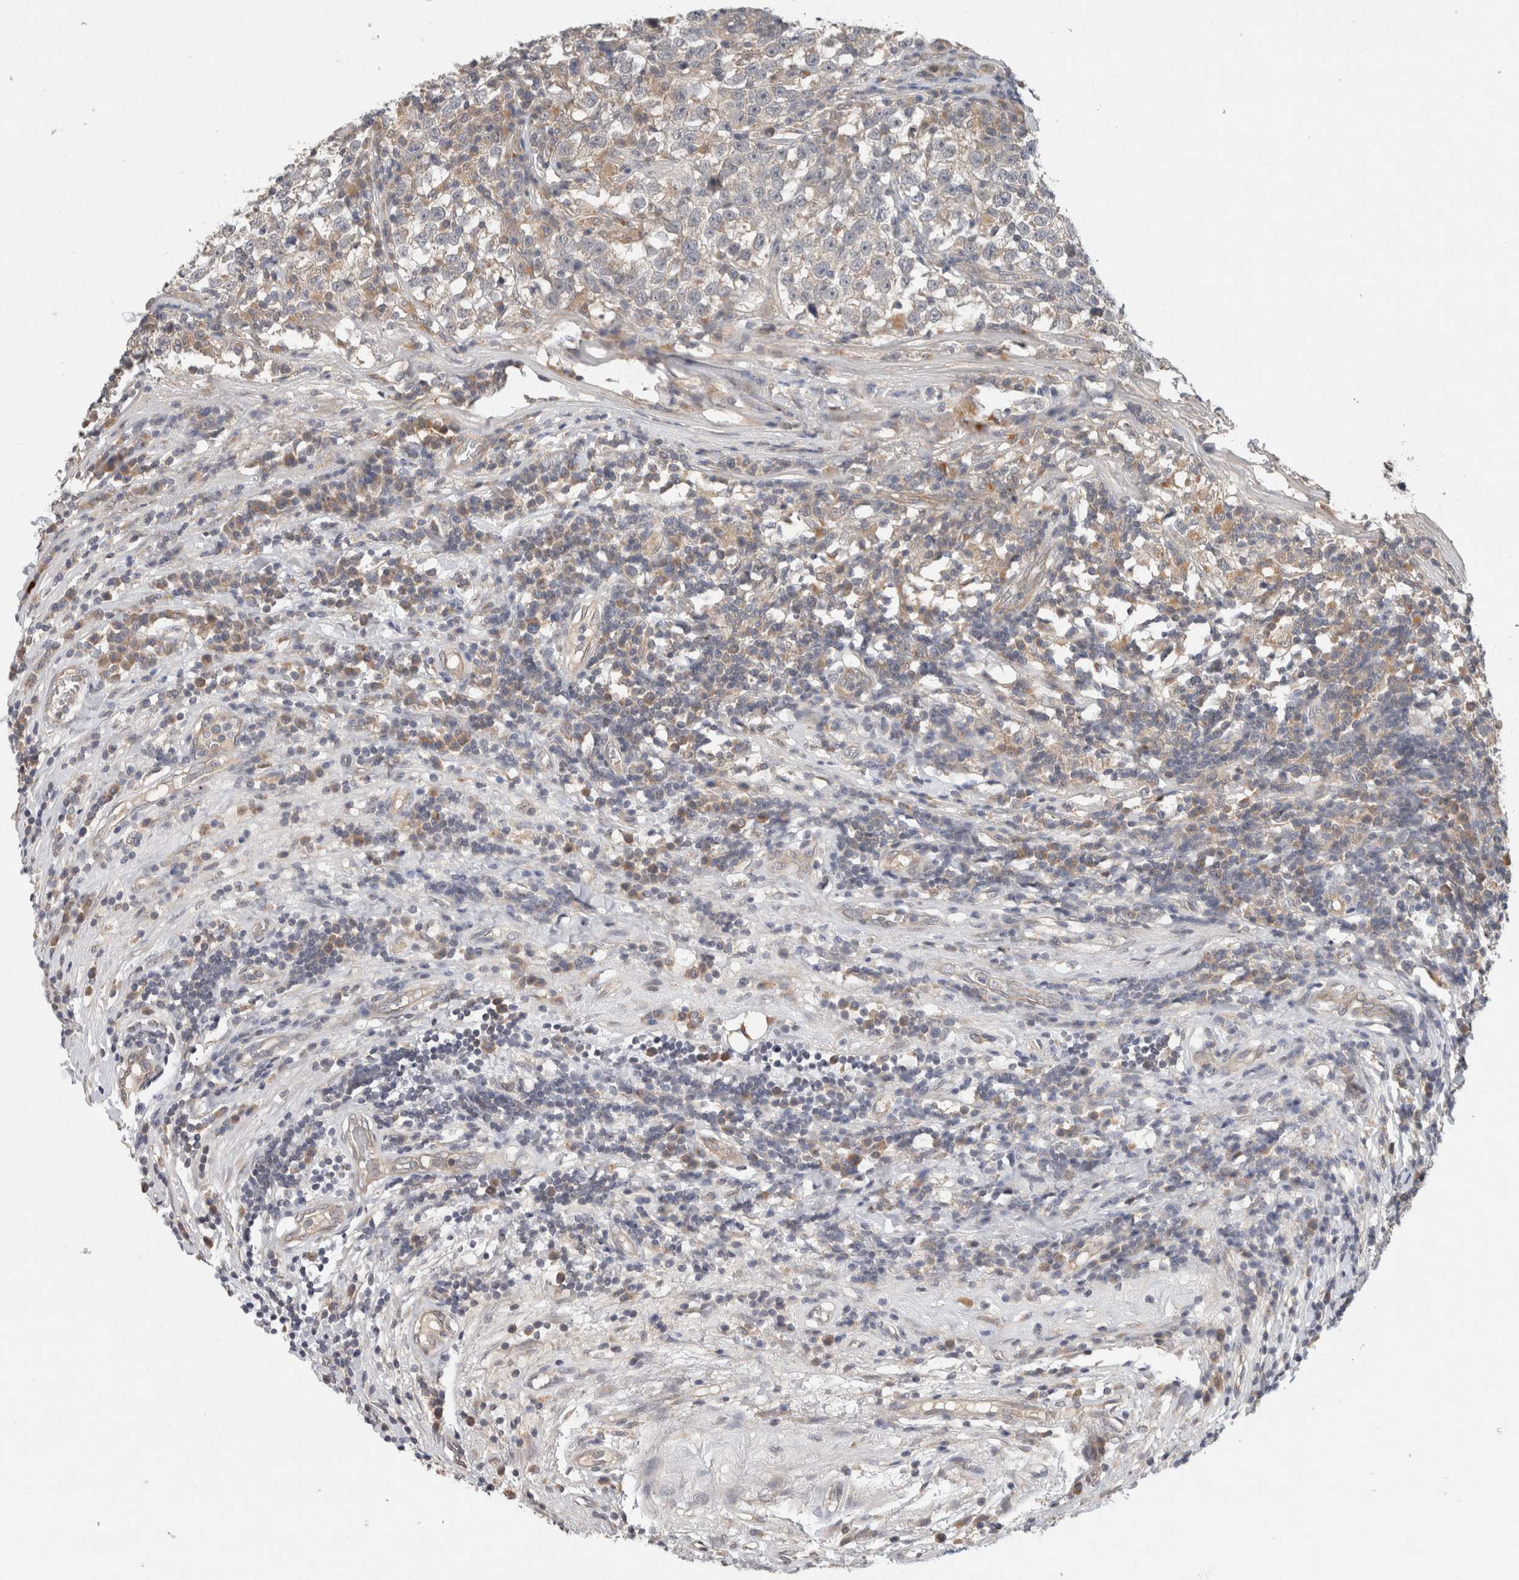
{"staining": {"intensity": "negative", "quantity": "none", "location": "none"}, "tissue": "testis cancer", "cell_type": "Tumor cells", "image_type": "cancer", "snomed": [{"axis": "morphology", "description": "Seminoma, NOS"}, {"axis": "topography", "description": "Testis"}], "caption": "This is an immunohistochemistry photomicrograph of testis seminoma. There is no expression in tumor cells.", "gene": "SGK1", "patient": {"sex": "male", "age": 43}}